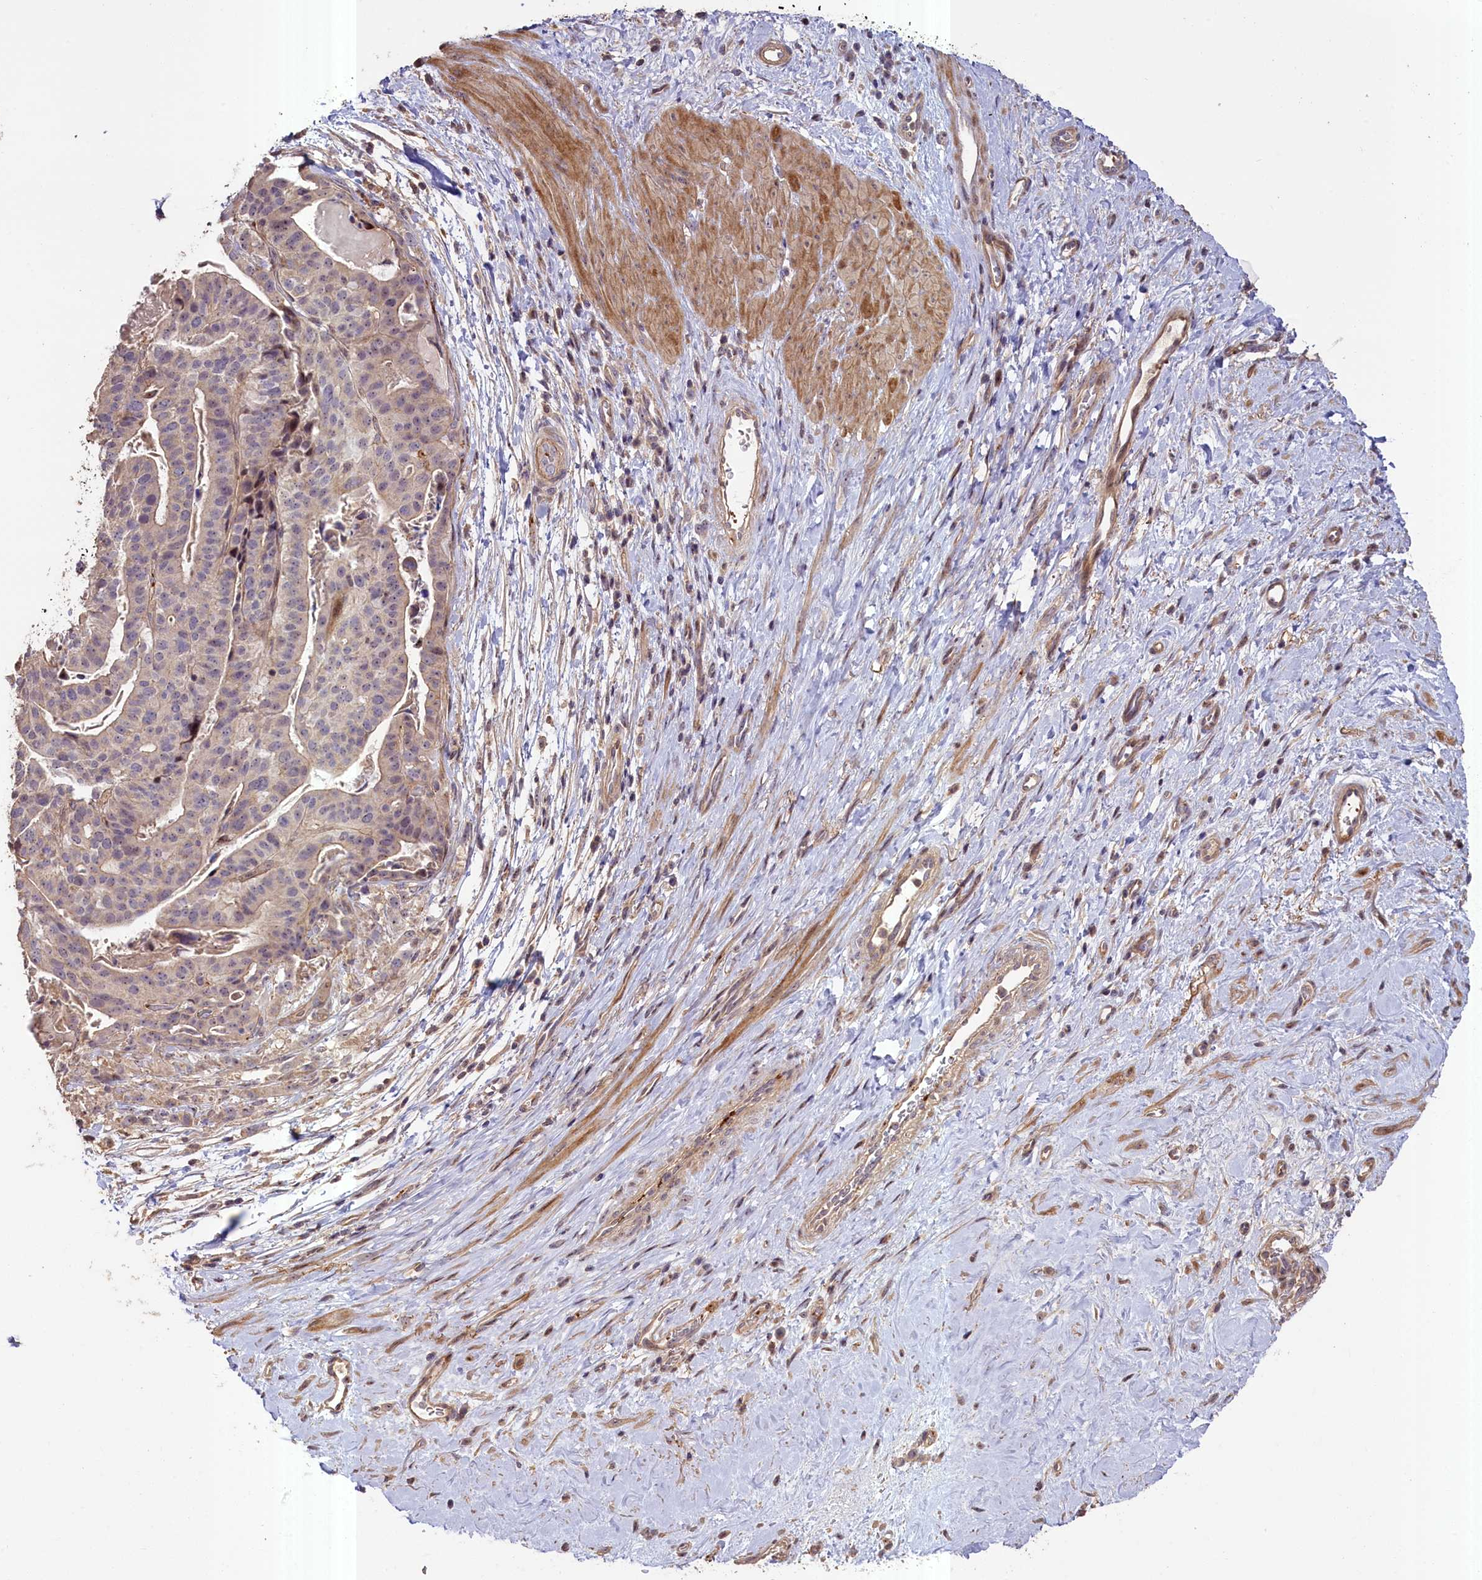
{"staining": {"intensity": "weak", "quantity": "<25%", "location": "nuclear"}, "tissue": "stomach cancer", "cell_type": "Tumor cells", "image_type": "cancer", "snomed": [{"axis": "morphology", "description": "Adenocarcinoma, NOS"}, {"axis": "topography", "description": "Stomach"}], "caption": "A histopathology image of stomach cancer (adenocarcinoma) stained for a protein reveals no brown staining in tumor cells.", "gene": "FUZ", "patient": {"sex": "male", "age": 48}}